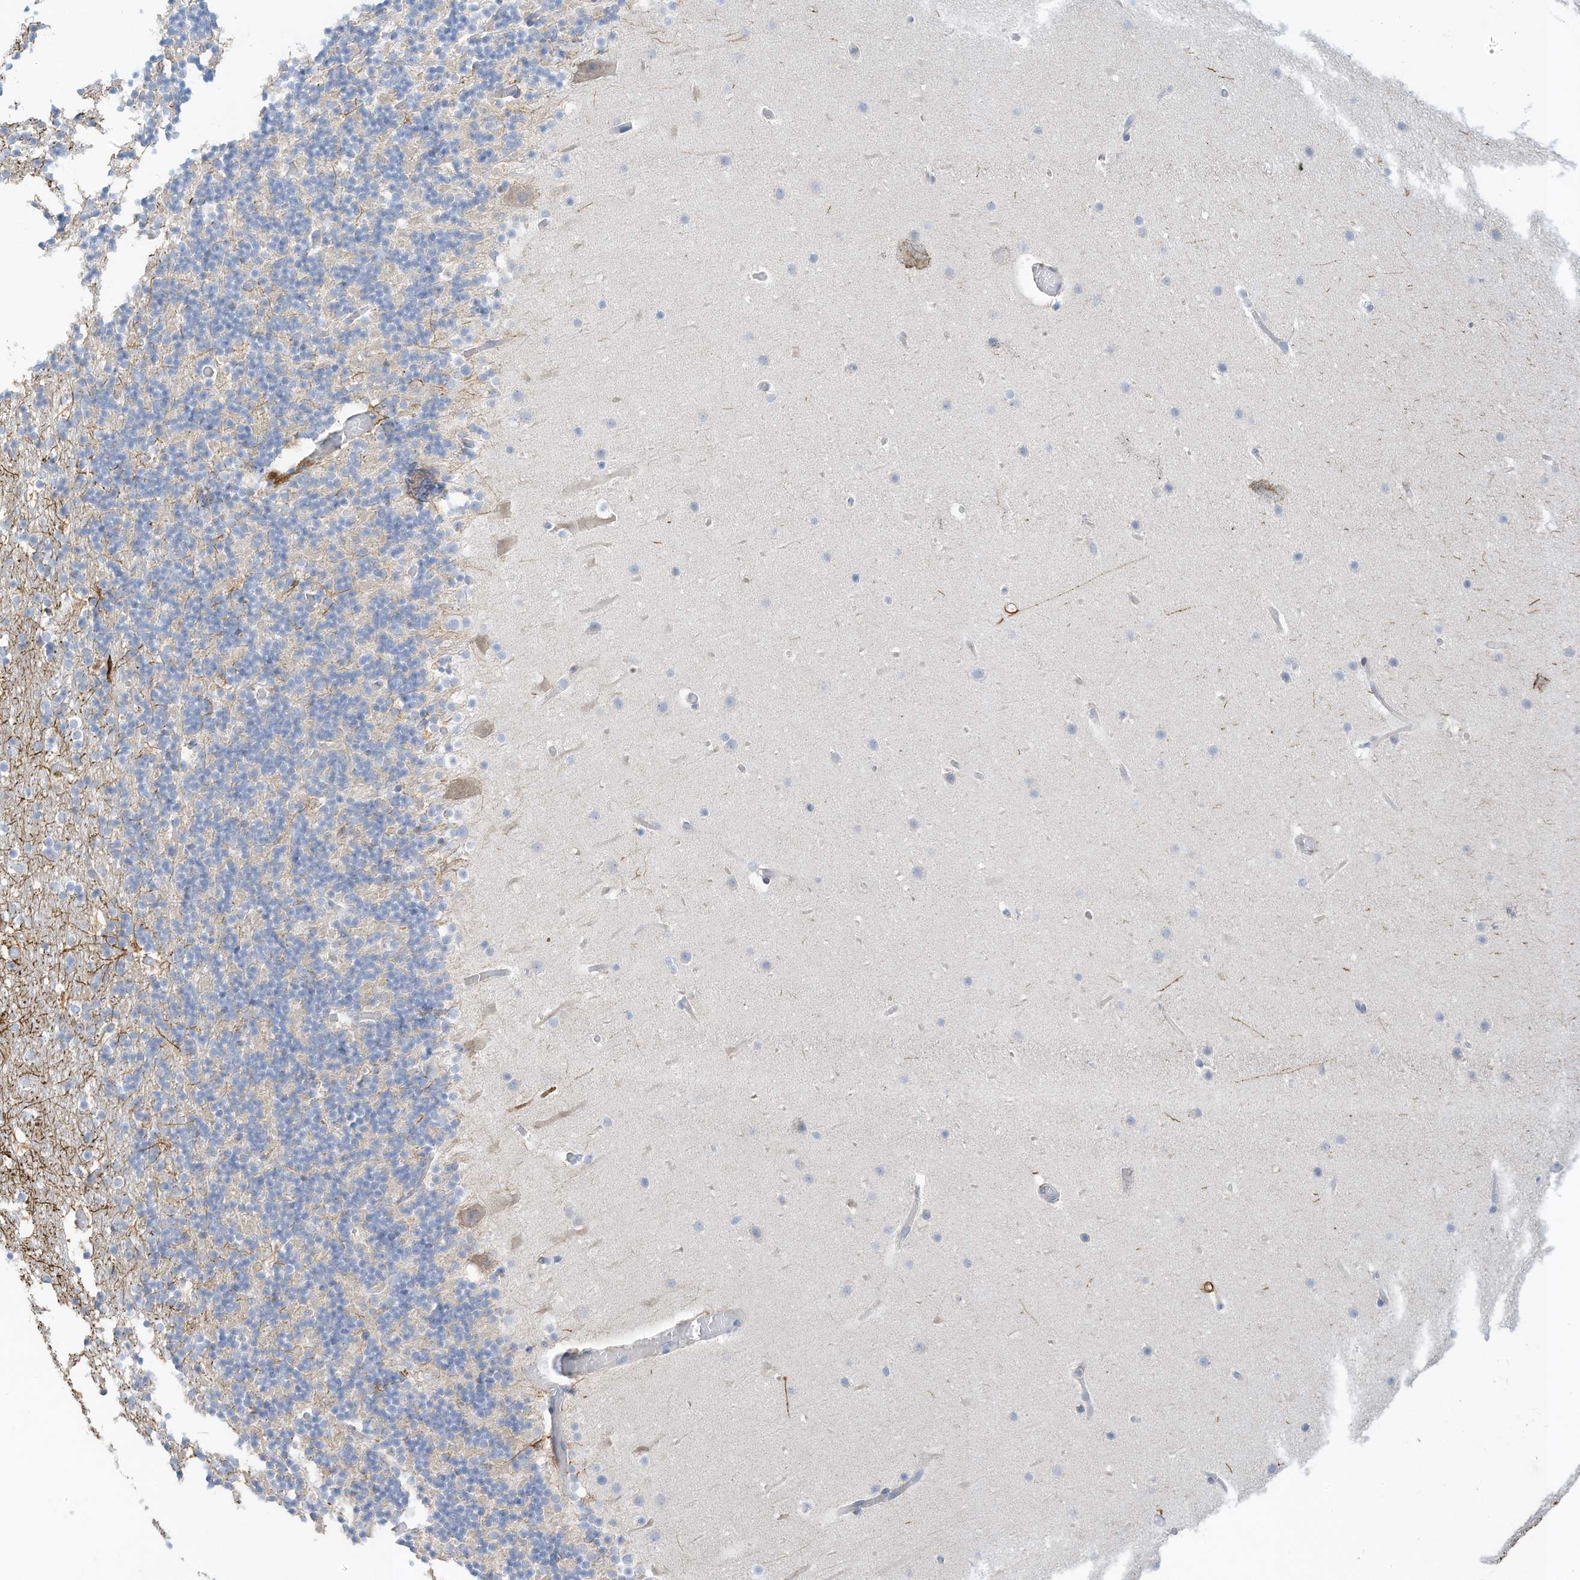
{"staining": {"intensity": "negative", "quantity": "none", "location": "none"}, "tissue": "cerebellum", "cell_type": "Cells in granular layer", "image_type": "normal", "snomed": [{"axis": "morphology", "description": "Normal tissue, NOS"}, {"axis": "topography", "description": "Cerebellum"}], "caption": "Cells in granular layer show no significant protein positivity in benign cerebellum.", "gene": "RASA2", "patient": {"sex": "male", "age": 57}}